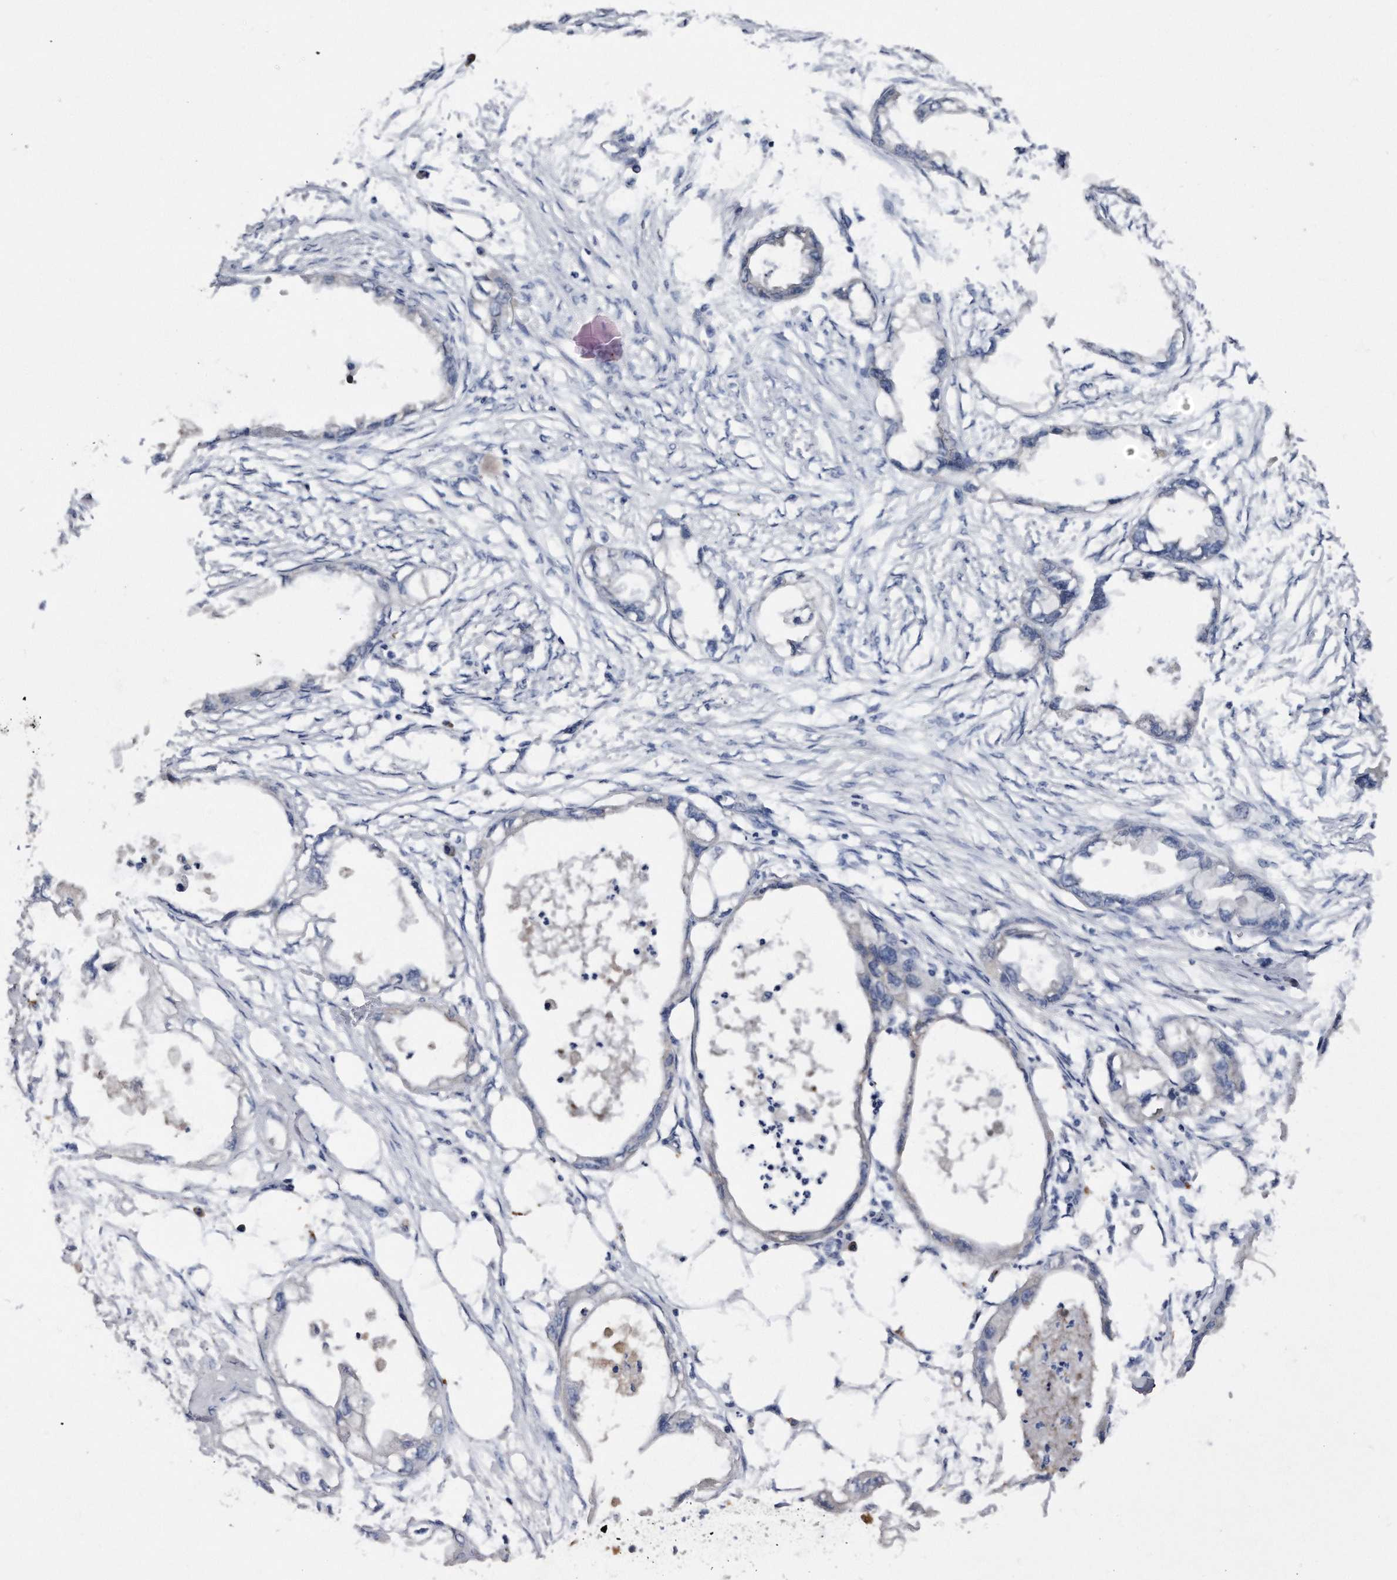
{"staining": {"intensity": "negative", "quantity": "none", "location": "none"}, "tissue": "endometrial cancer", "cell_type": "Tumor cells", "image_type": "cancer", "snomed": [{"axis": "morphology", "description": "Adenocarcinoma, NOS"}, {"axis": "morphology", "description": "Adenocarcinoma, metastatic, NOS"}, {"axis": "topography", "description": "Adipose tissue"}, {"axis": "topography", "description": "Endometrium"}], "caption": "An image of endometrial cancer (adenocarcinoma) stained for a protein demonstrates no brown staining in tumor cells.", "gene": "ASNS", "patient": {"sex": "female", "age": 67}}